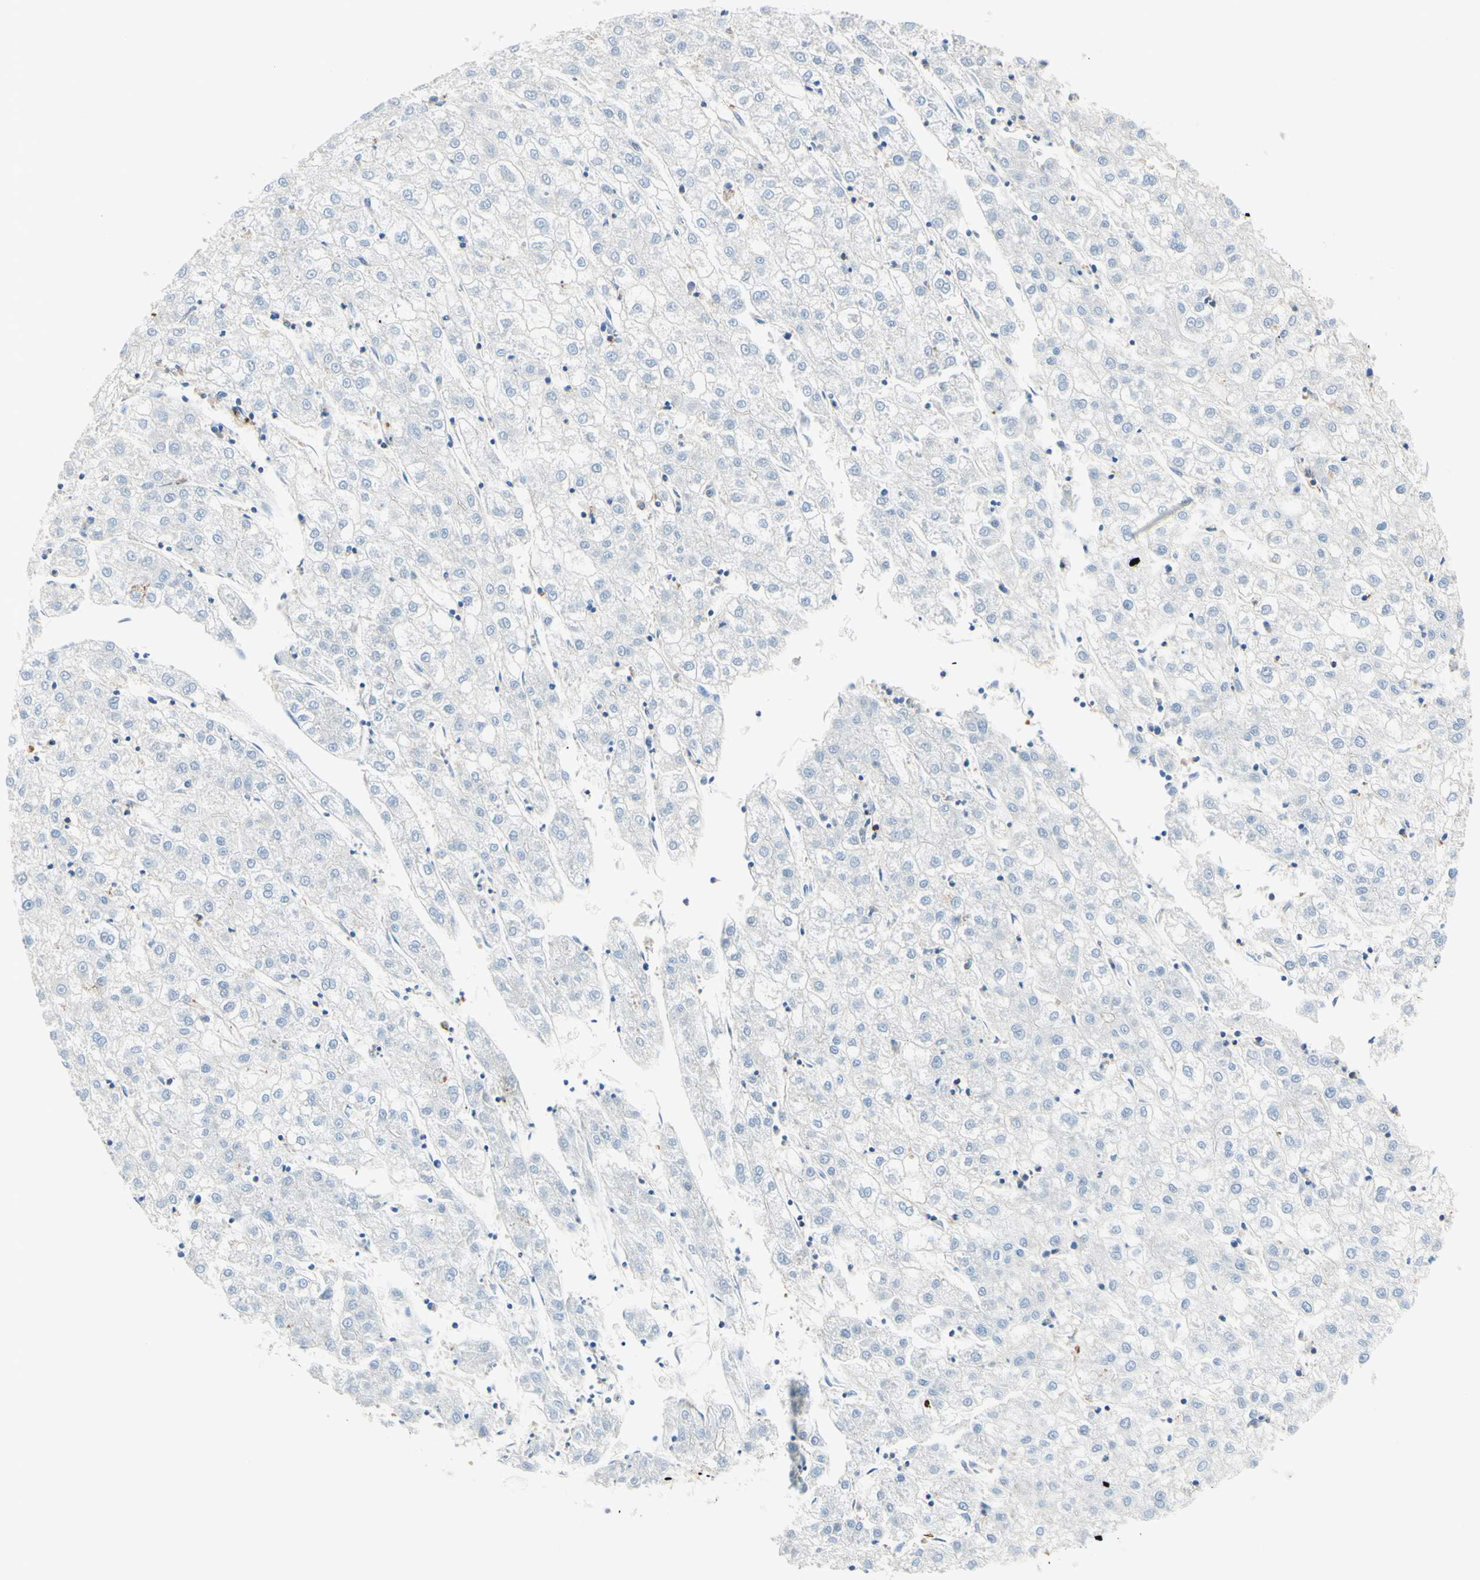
{"staining": {"intensity": "negative", "quantity": "none", "location": "none"}, "tissue": "liver cancer", "cell_type": "Tumor cells", "image_type": "cancer", "snomed": [{"axis": "morphology", "description": "Carcinoma, Hepatocellular, NOS"}, {"axis": "topography", "description": "Liver"}], "caption": "Immunohistochemical staining of human hepatocellular carcinoma (liver) demonstrates no significant staining in tumor cells.", "gene": "SEMA4C", "patient": {"sex": "male", "age": 72}}